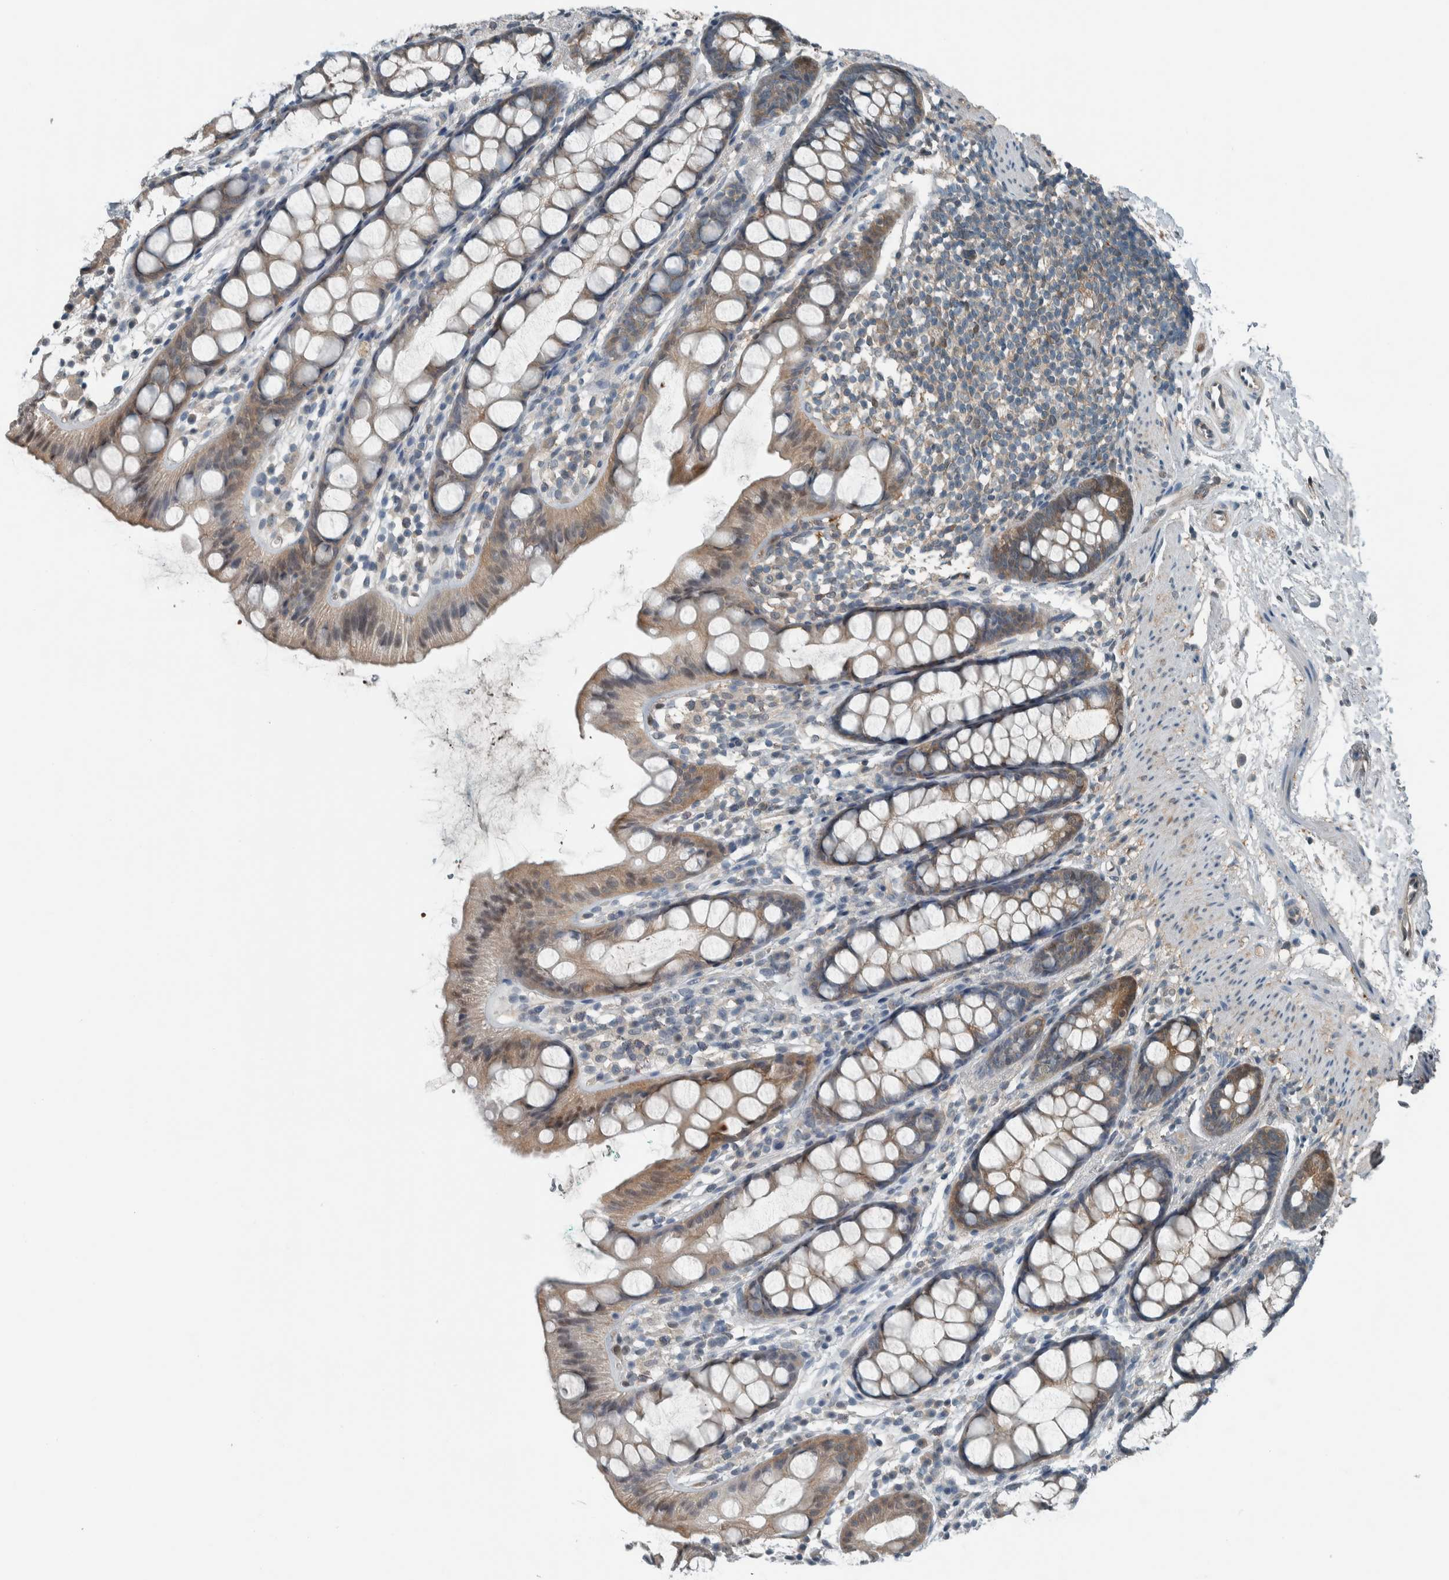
{"staining": {"intensity": "weak", "quantity": ">75%", "location": "cytoplasmic/membranous,nuclear"}, "tissue": "rectum", "cell_type": "Glandular cells", "image_type": "normal", "snomed": [{"axis": "morphology", "description": "Normal tissue, NOS"}, {"axis": "topography", "description": "Rectum"}], "caption": "Human rectum stained for a protein (brown) shows weak cytoplasmic/membranous,nuclear positive expression in about >75% of glandular cells.", "gene": "ALAD", "patient": {"sex": "female", "age": 65}}